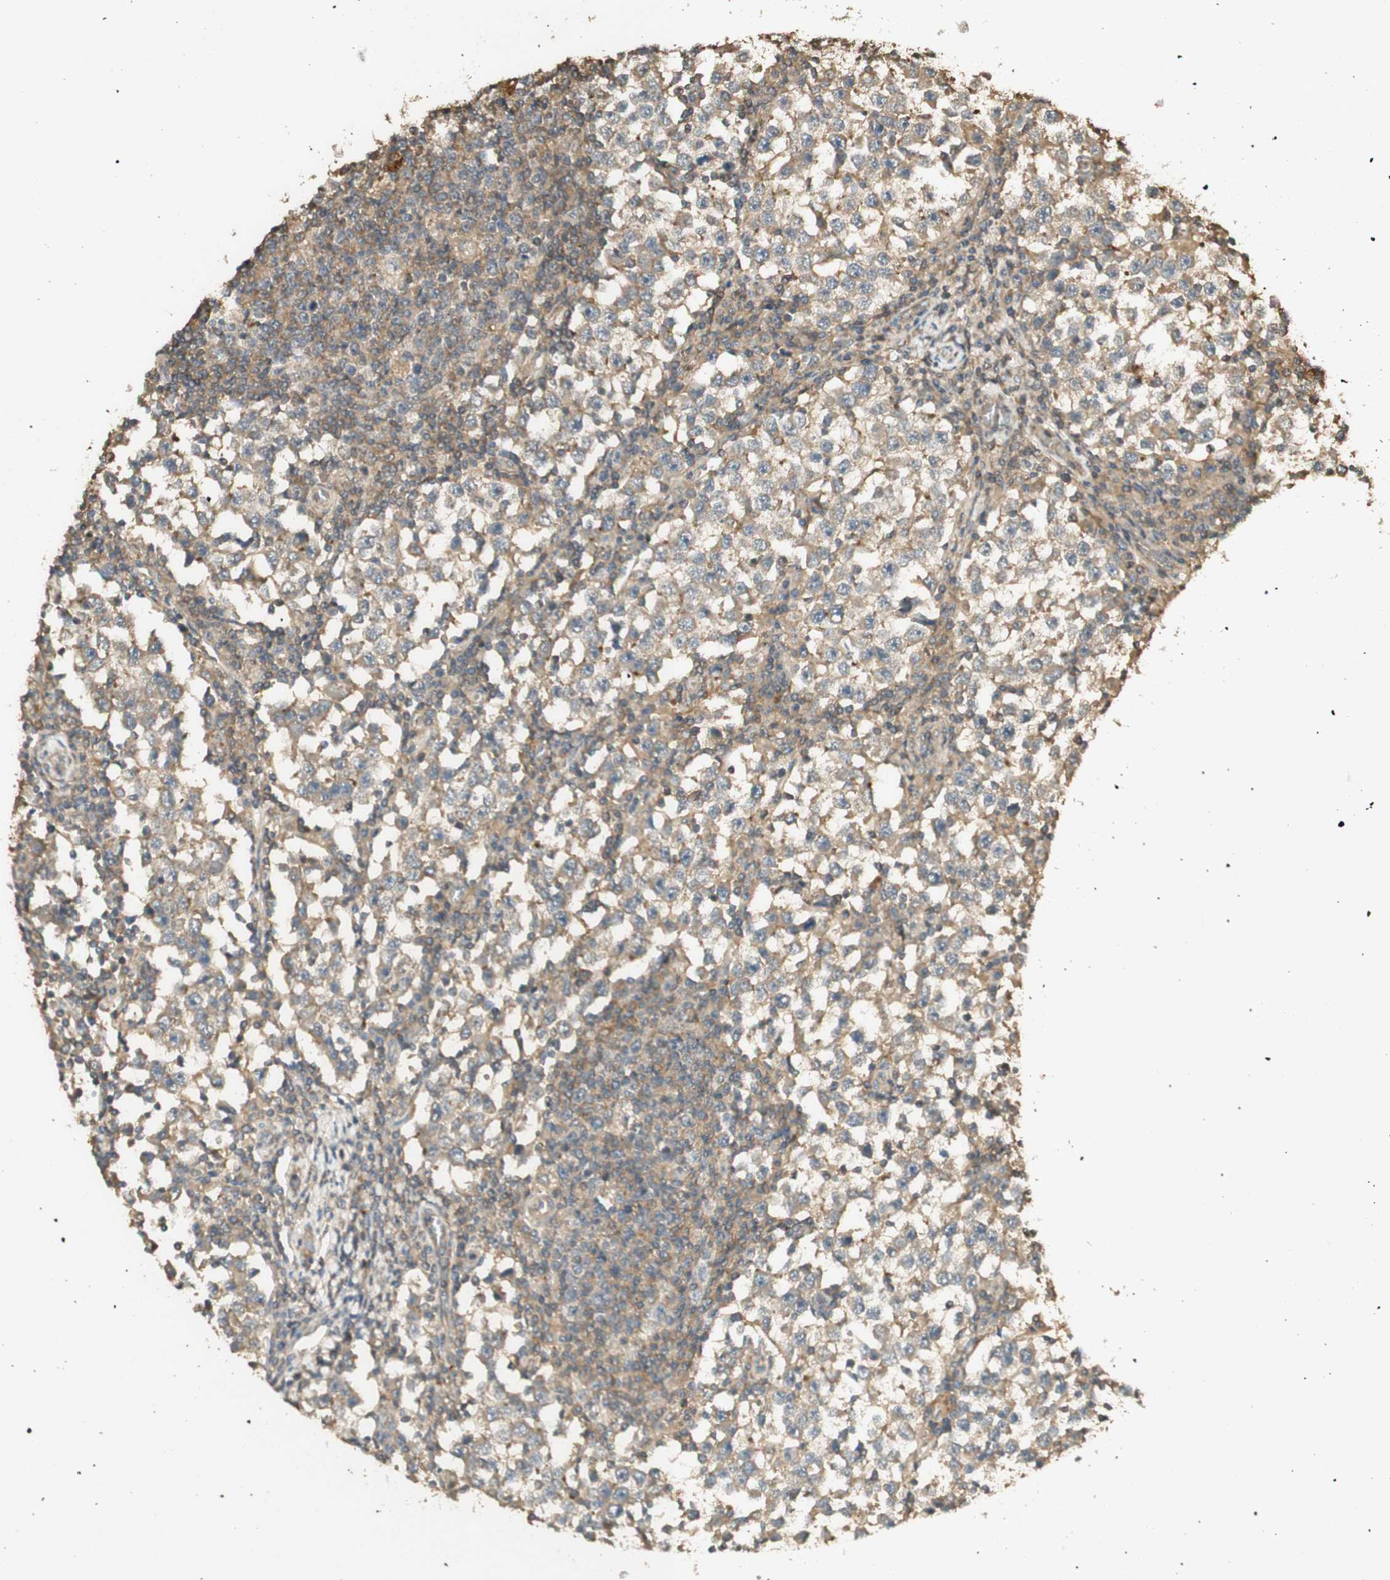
{"staining": {"intensity": "weak", "quantity": ">75%", "location": "cytoplasmic/membranous"}, "tissue": "testis cancer", "cell_type": "Tumor cells", "image_type": "cancer", "snomed": [{"axis": "morphology", "description": "Seminoma, NOS"}, {"axis": "topography", "description": "Testis"}], "caption": "Testis cancer (seminoma) tissue demonstrates weak cytoplasmic/membranous positivity in about >75% of tumor cells", "gene": "AGER", "patient": {"sex": "male", "age": 65}}